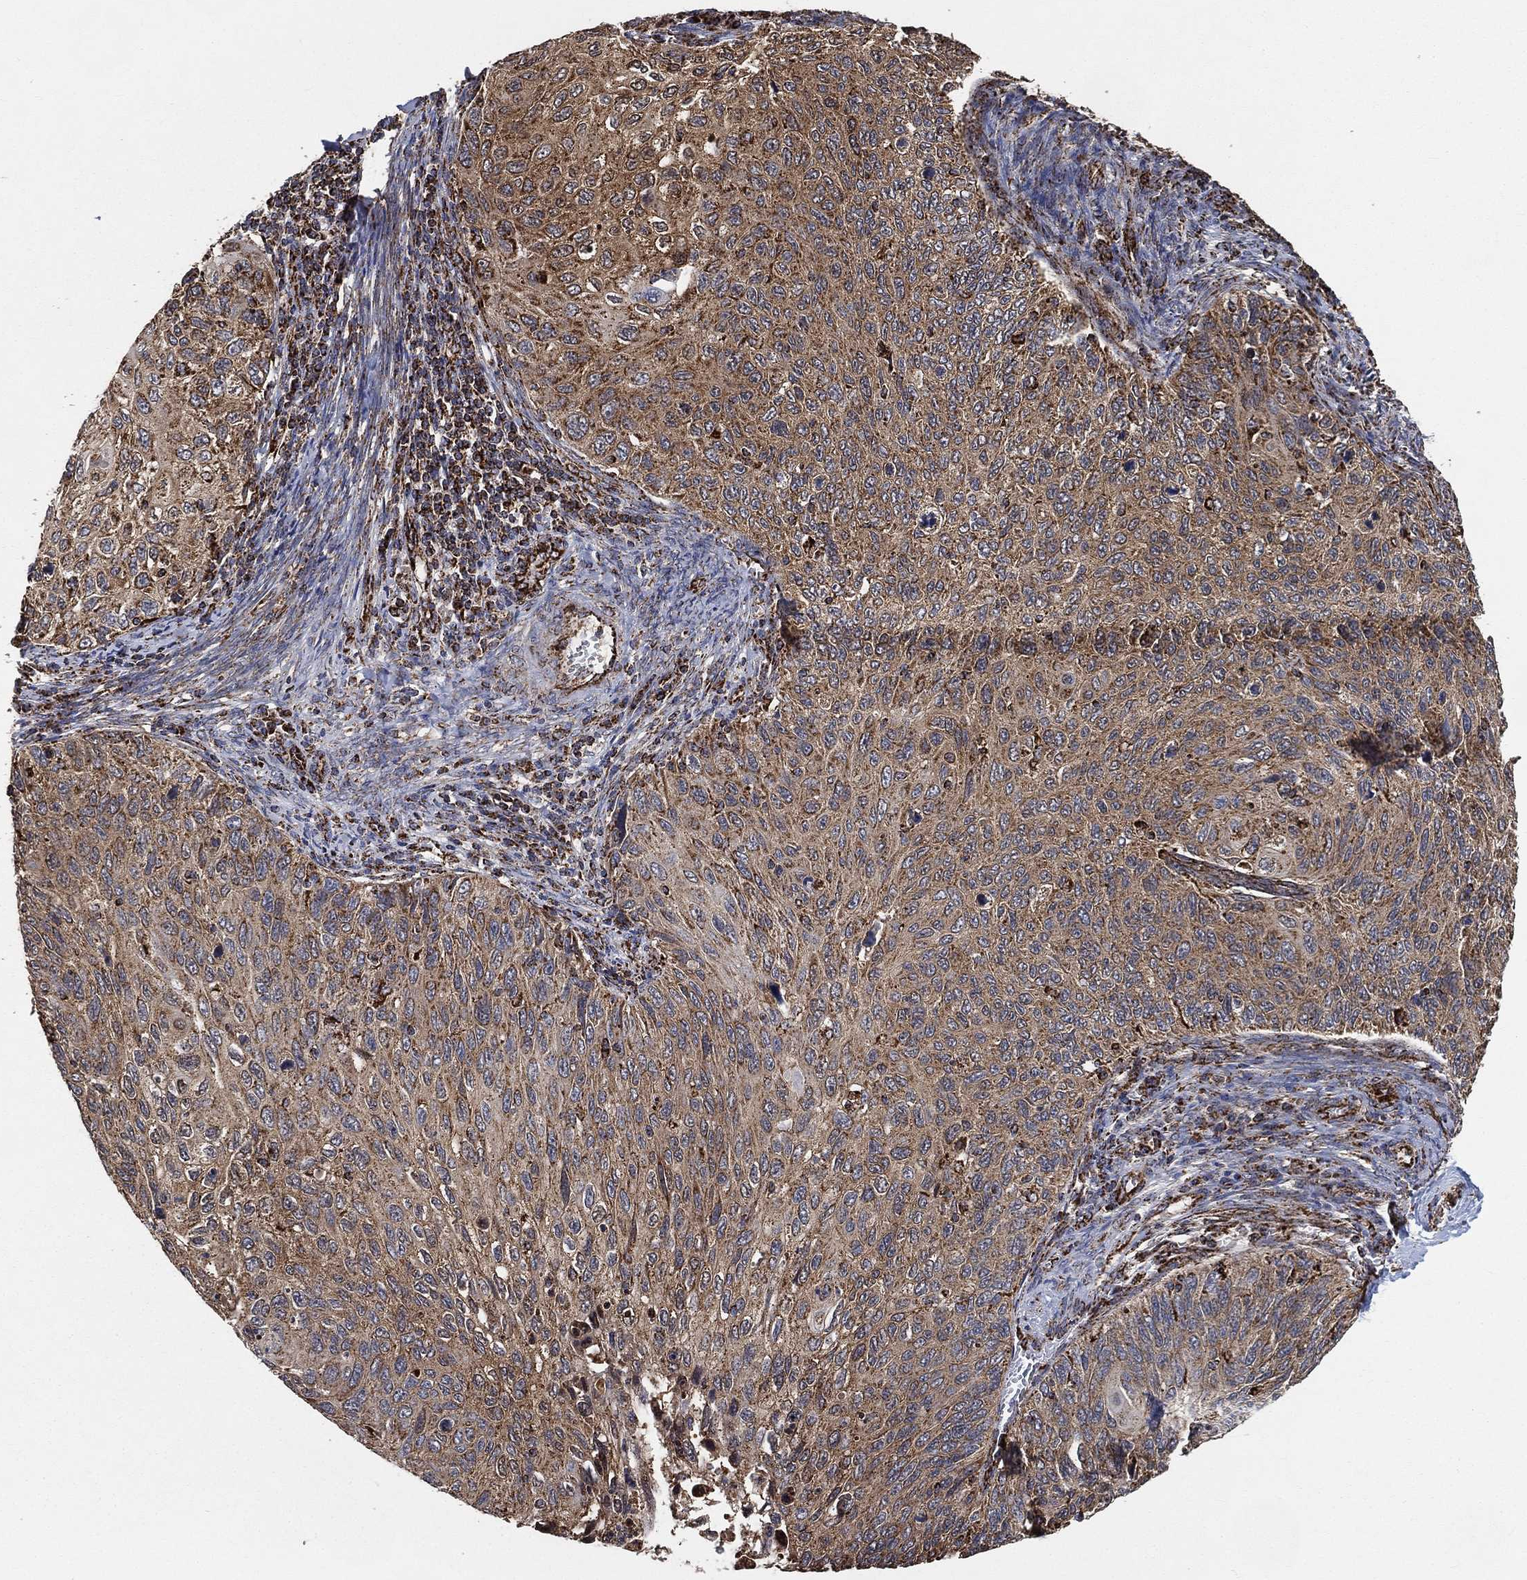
{"staining": {"intensity": "strong", "quantity": ">75%", "location": "cytoplasmic/membranous"}, "tissue": "cervical cancer", "cell_type": "Tumor cells", "image_type": "cancer", "snomed": [{"axis": "morphology", "description": "Squamous cell carcinoma, NOS"}, {"axis": "topography", "description": "Cervix"}], "caption": "Cervical cancer stained with DAB (3,3'-diaminobenzidine) immunohistochemistry (IHC) displays high levels of strong cytoplasmic/membranous expression in about >75% of tumor cells. The staining was performed using DAB (3,3'-diaminobenzidine) to visualize the protein expression in brown, while the nuclei were stained in blue with hematoxylin (Magnification: 20x).", "gene": "SLC38A7", "patient": {"sex": "female", "age": 70}}